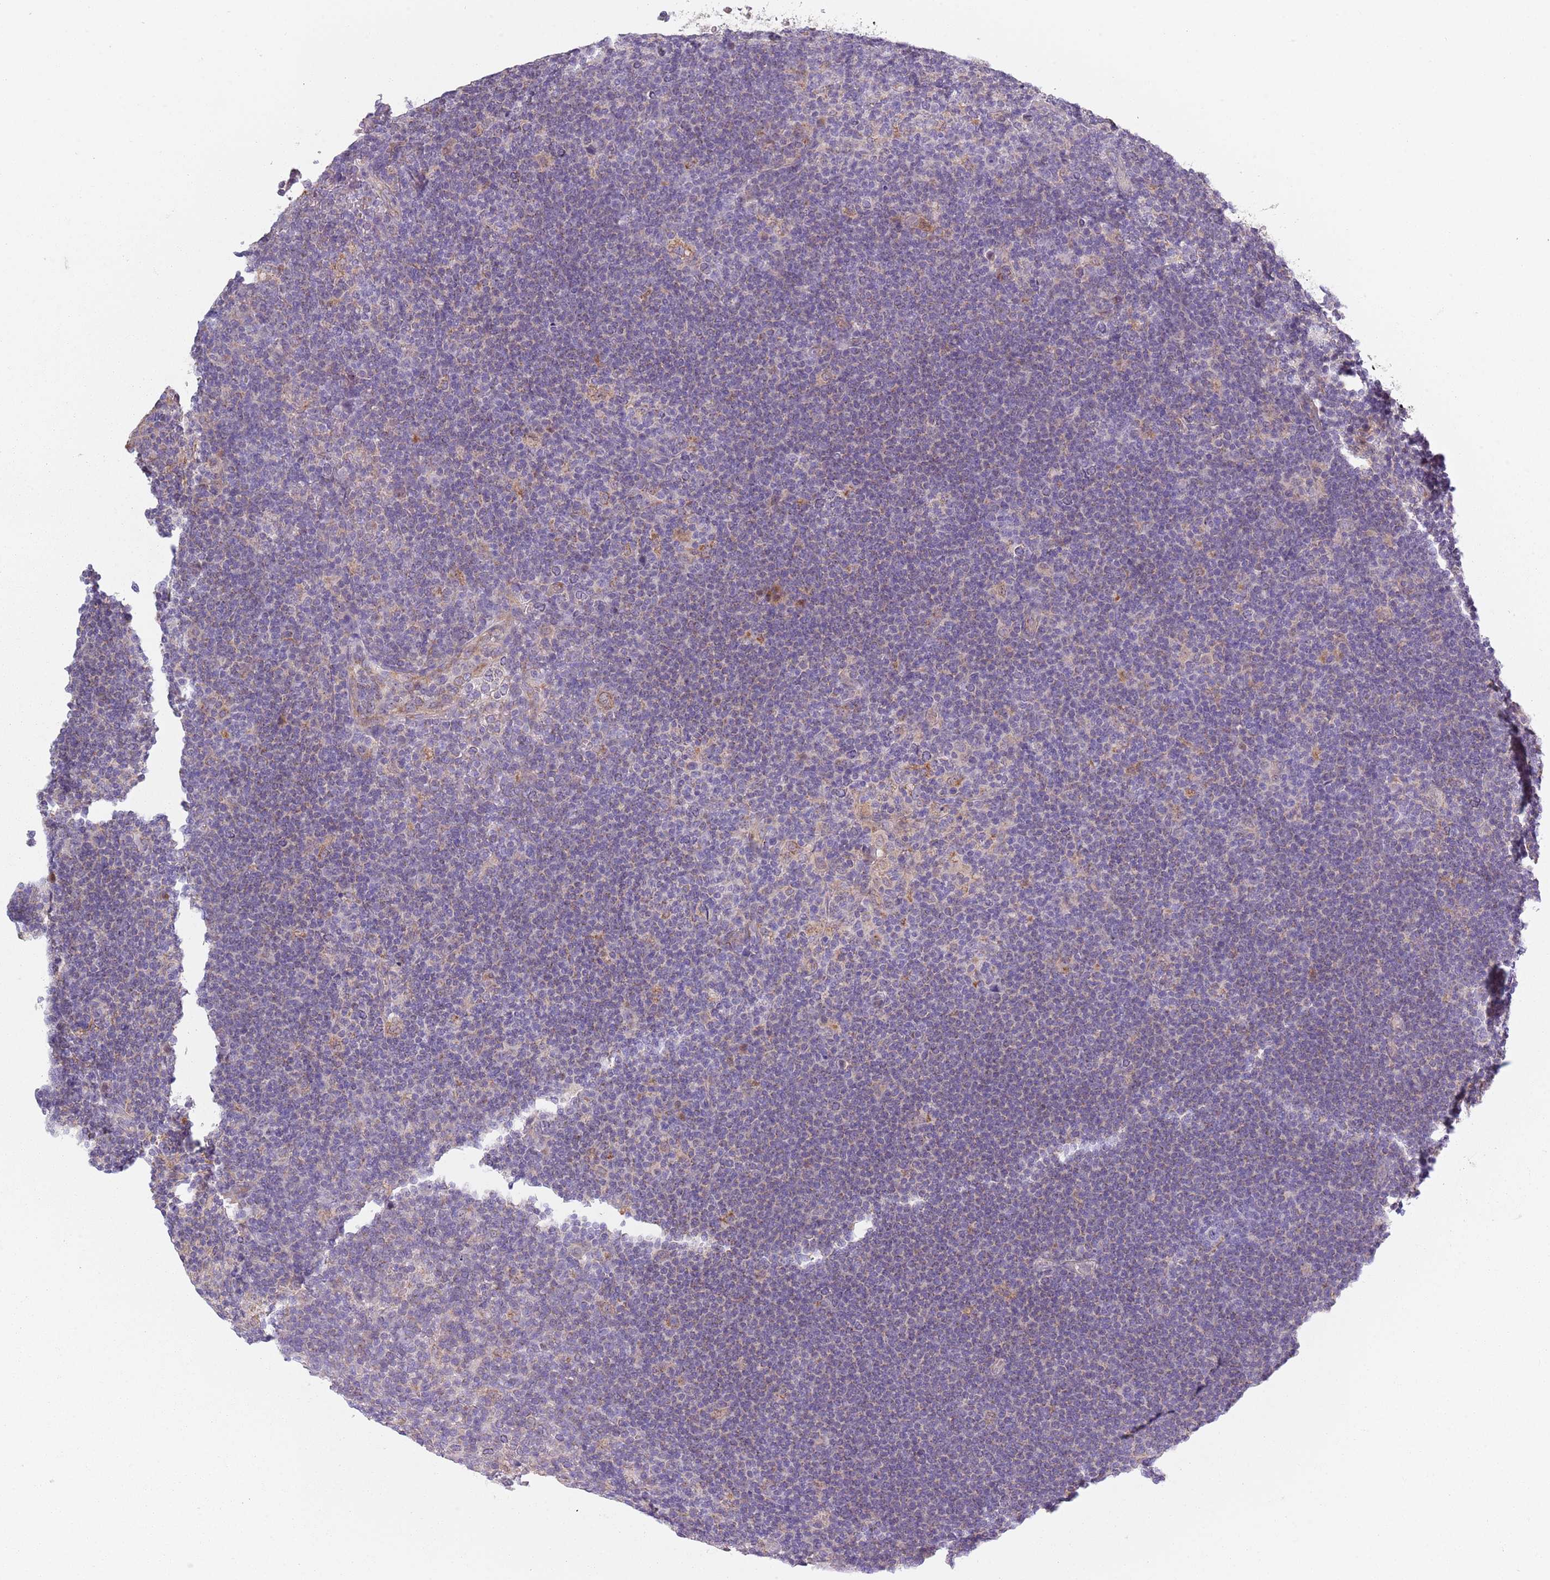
{"staining": {"intensity": "negative", "quantity": "none", "location": "none"}, "tissue": "lymphoma", "cell_type": "Tumor cells", "image_type": "cancer", "snomed": [{"axis": "morphology", "description": "Hodgkin's disease, NOS"}, {"axis": "topography", "description": "Lymph node"}], "caption": "Lymphoma stained for a protein using immunohistochemistry shows no positivity tumor cells.", "gene": "COQ5", "patient": {"sex": "female", "age": 57}}